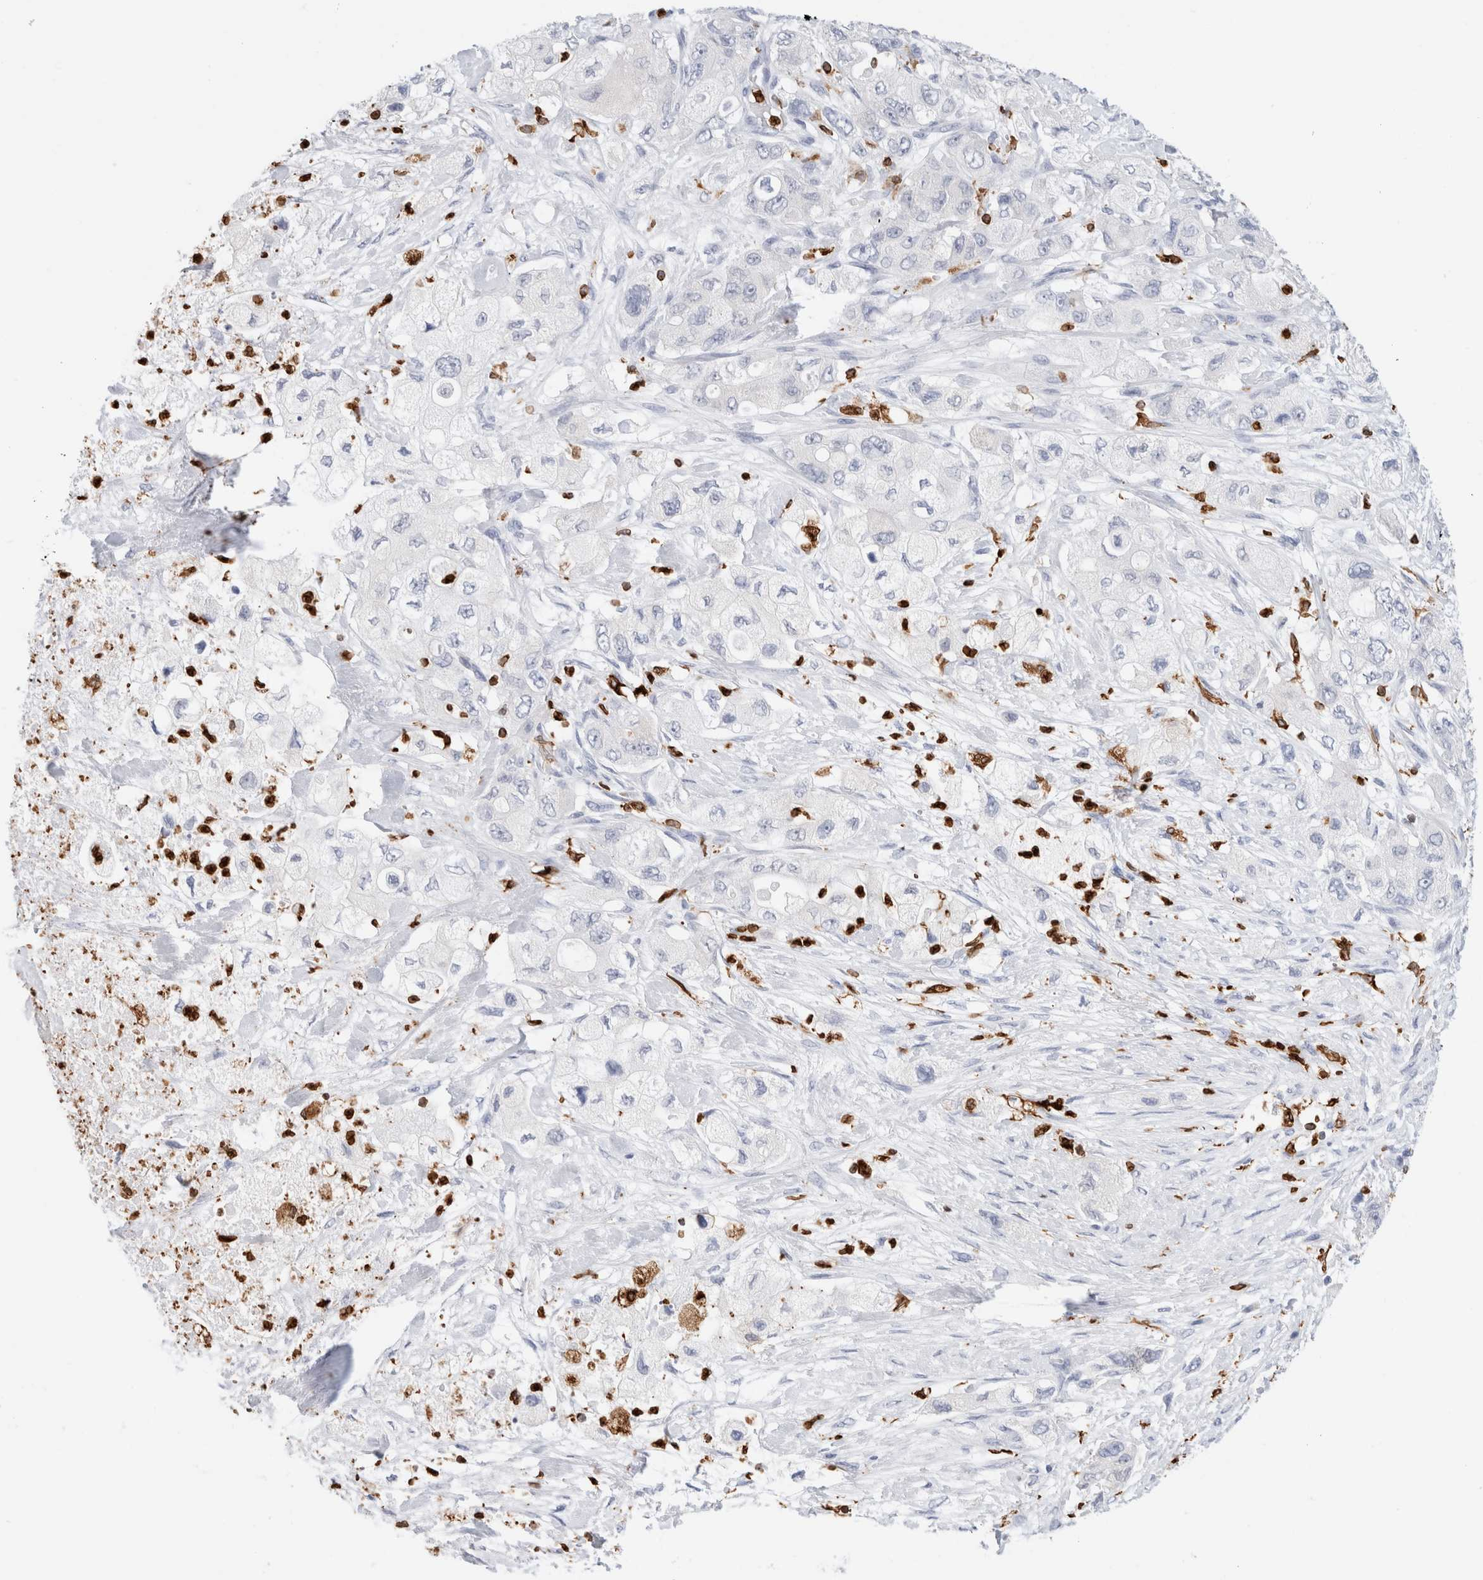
{"staining": {"intensity": "negative", "quantity": "none", "location": "none"}, "tissue": "pancreatic cancer", "cell_type": "Tumor cells", "image_type": "cancer", "snomed": [{"axis": "morphology", "description": "Adenocarcinoma, NOS"}, {"axis": "topography", "description": "Pancreas"}], "caption": "An image of human pancreatic cancer (adenocarcinoma) is negative for staining in tumor cells.", "gene": "ALOX5AP", "patient": {"sex": "female", "age": 73}}